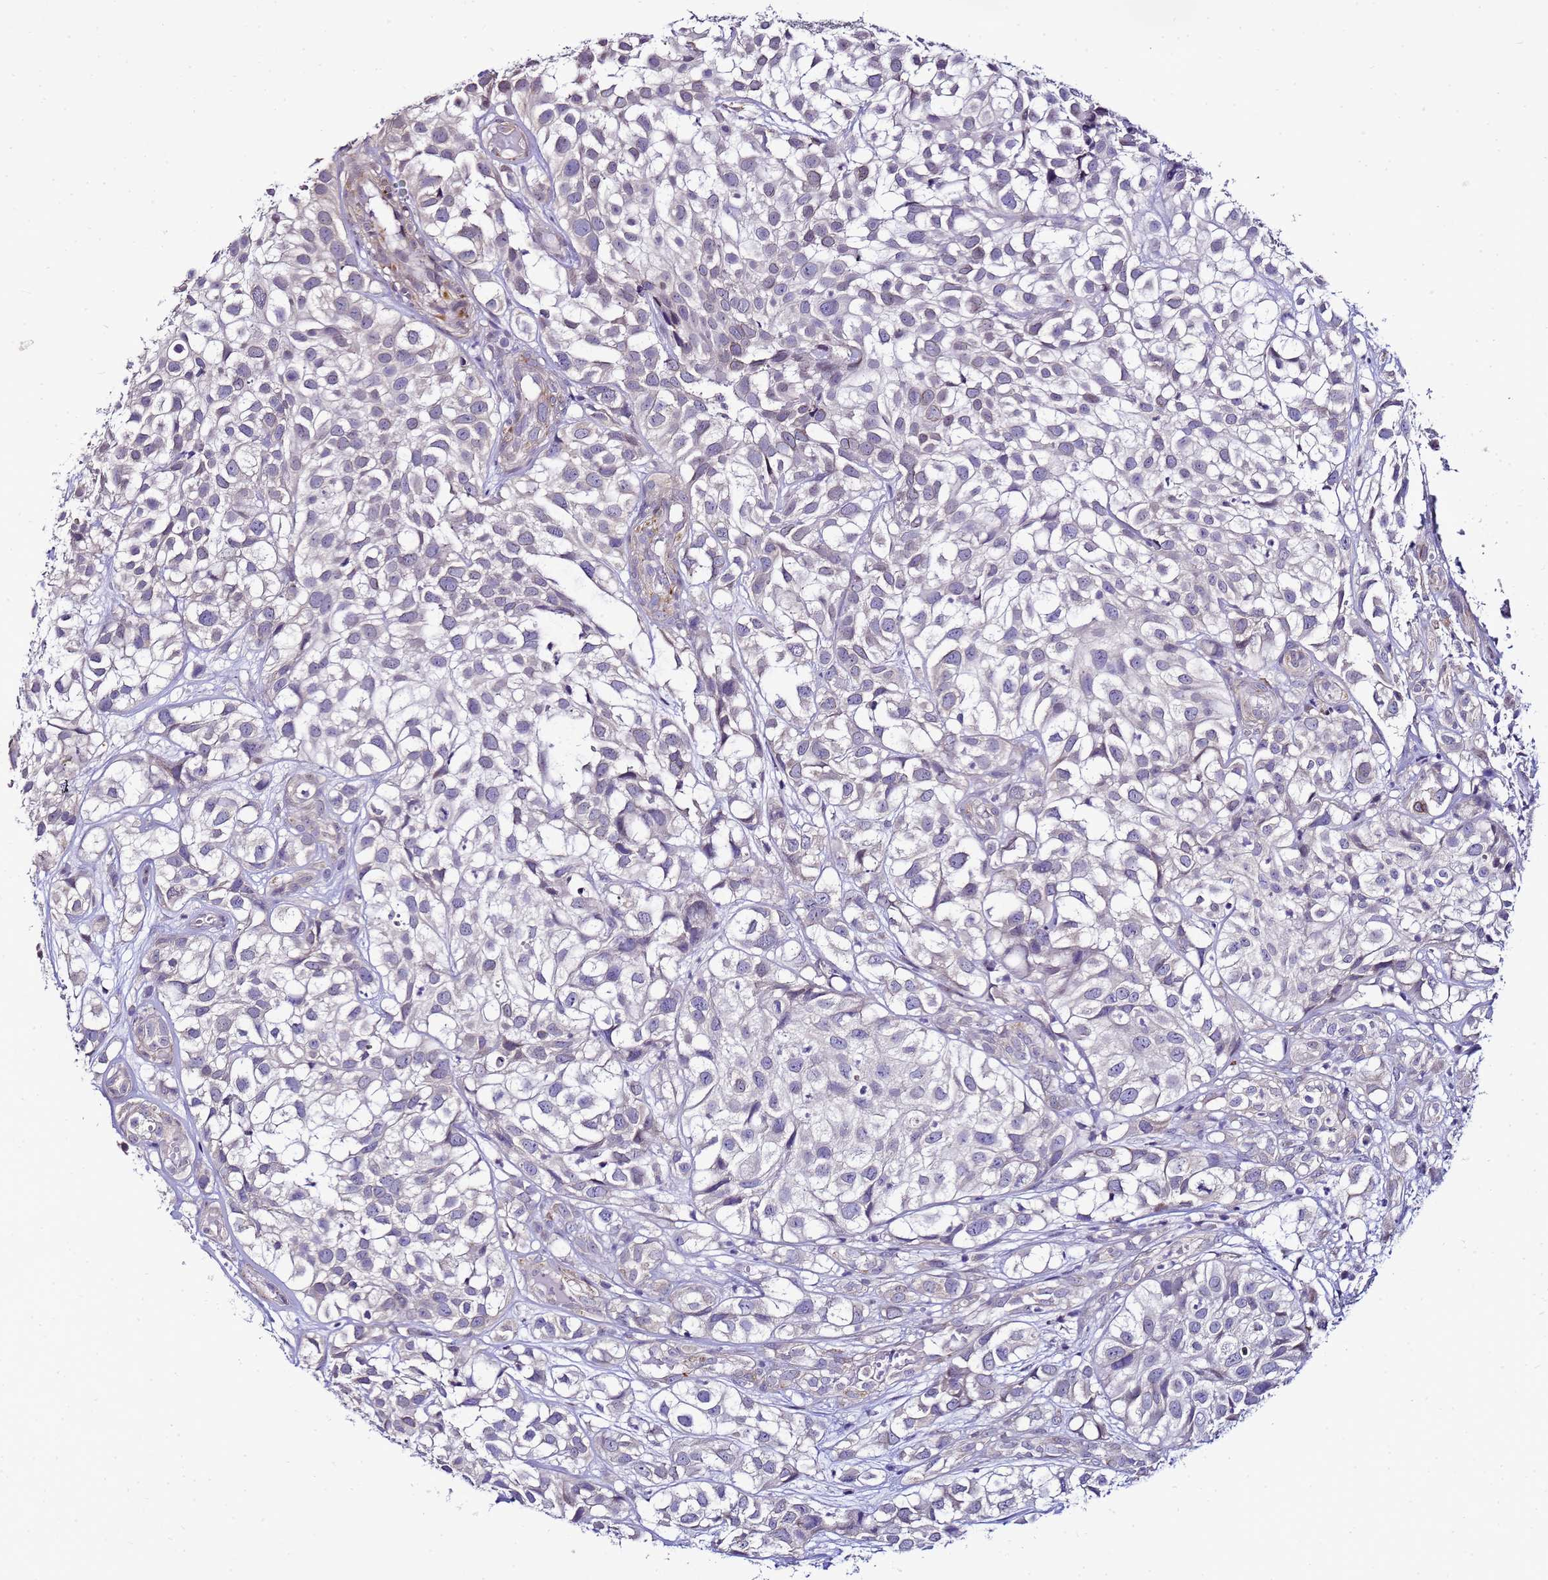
{"staining": {"intensity": "negative", "quantity": "none", "location": "none"}, "tissue": "urothelial cancer", "cell_type": "Tumor cells", "image_type": "cancer", "snomed": [{"axis": "morphology", "description": "Urothelial carcinoma, High grade"}, {"axis": "topography", "description": "Urinary bladder"}], "caption": "Urothelial carcinoma (high-grade) was stained to show a protein in brown. There is no significant positivity in tumor cells.", "gene": "FAM166B", "patient": {"sex": "male", "age": 56}}